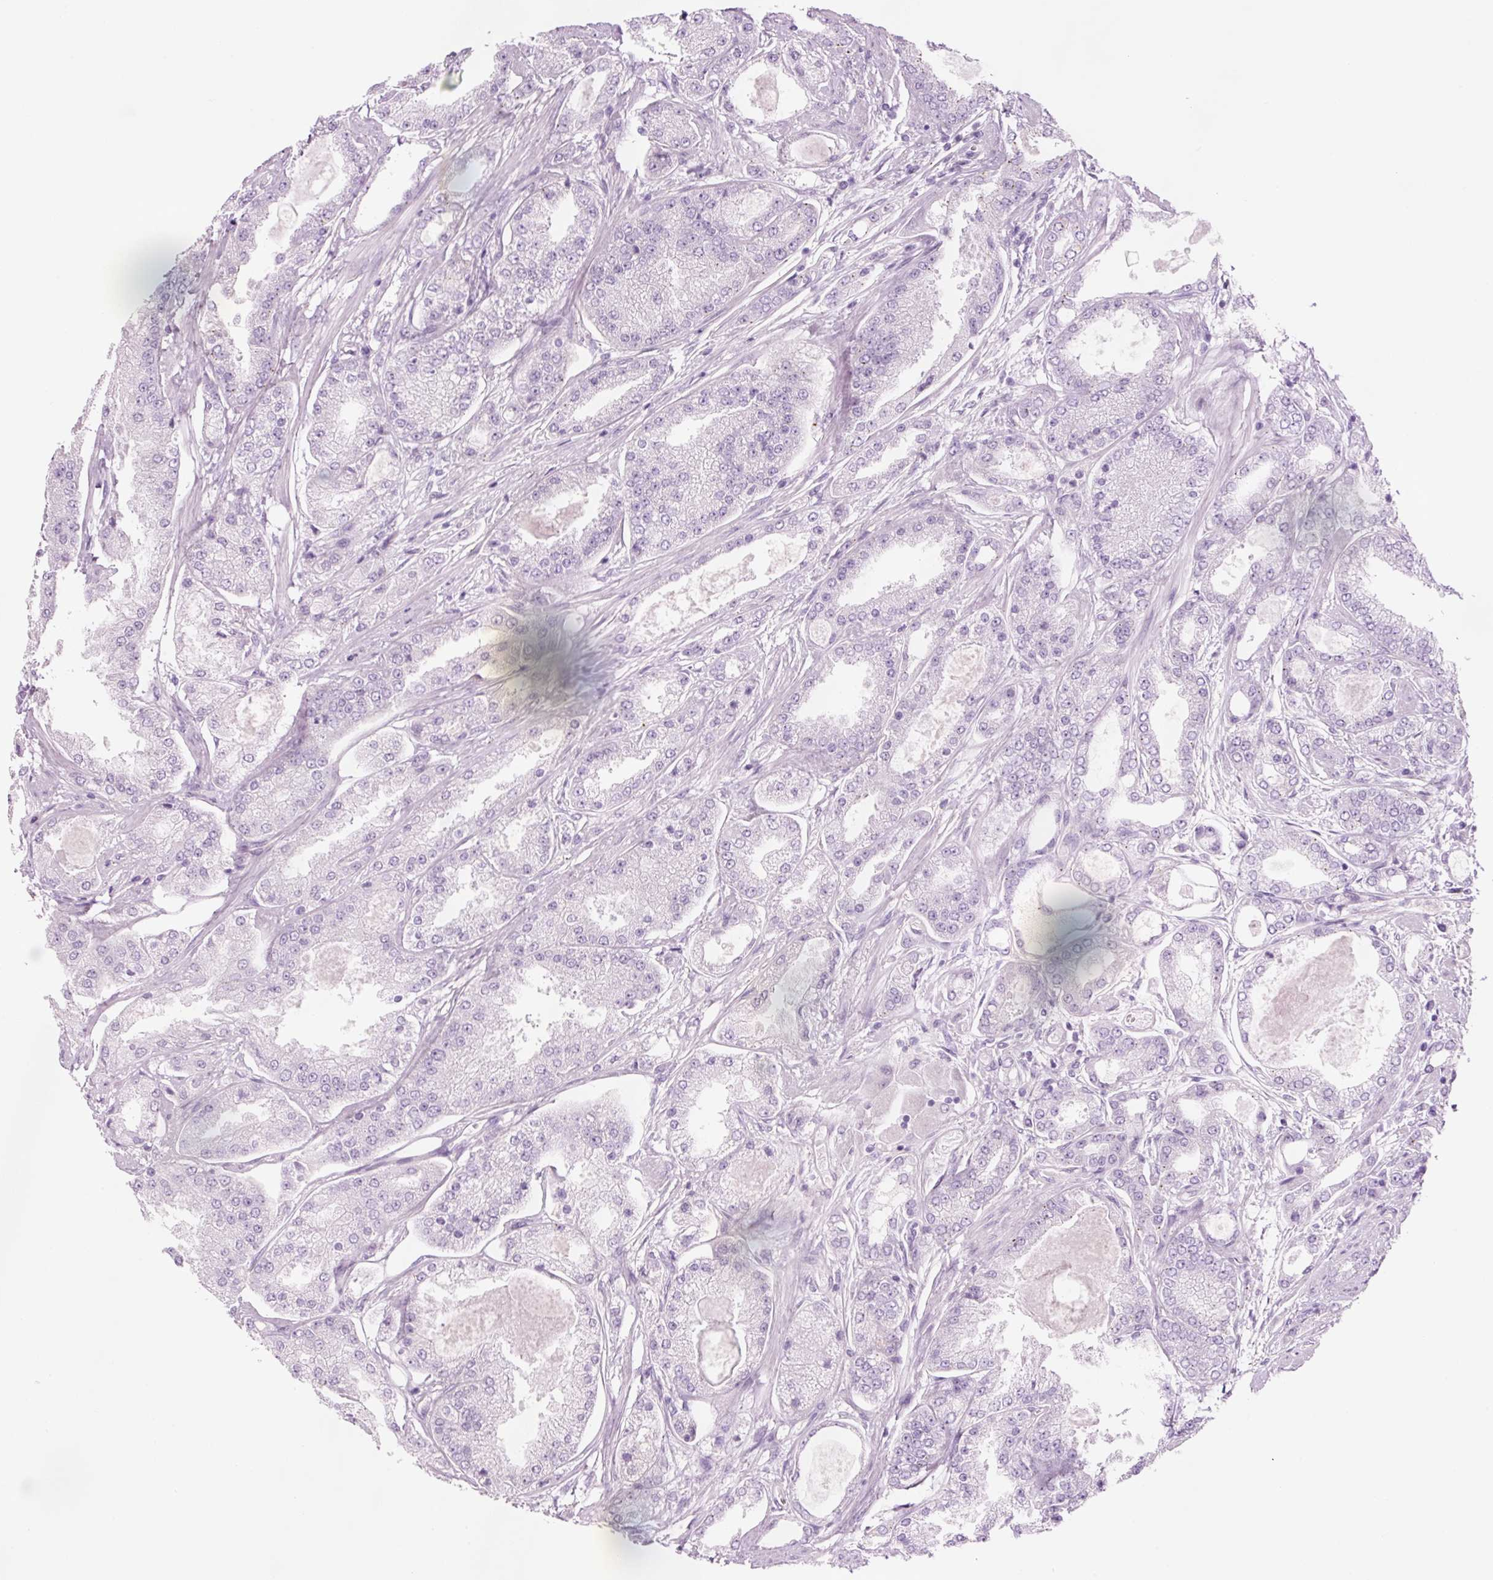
{"staining": {"intensity": "negative", "quantity": "none", "location": "none"}, "tissue": "prostate cancer", "cell_type": "Tumor cells", "image_type": "cancer", "snomed": [{"axis": "morphology", "description": "Adenocarcinoma, High grade"}, {"axis": "topography", "description": "Prostate"}], "caption": "Tumor cells show no significant expression in prostate adenocarcinoma (high-grade).", "gene": "HSPA4L", "patient": {"sex": "male", "age": 69}}